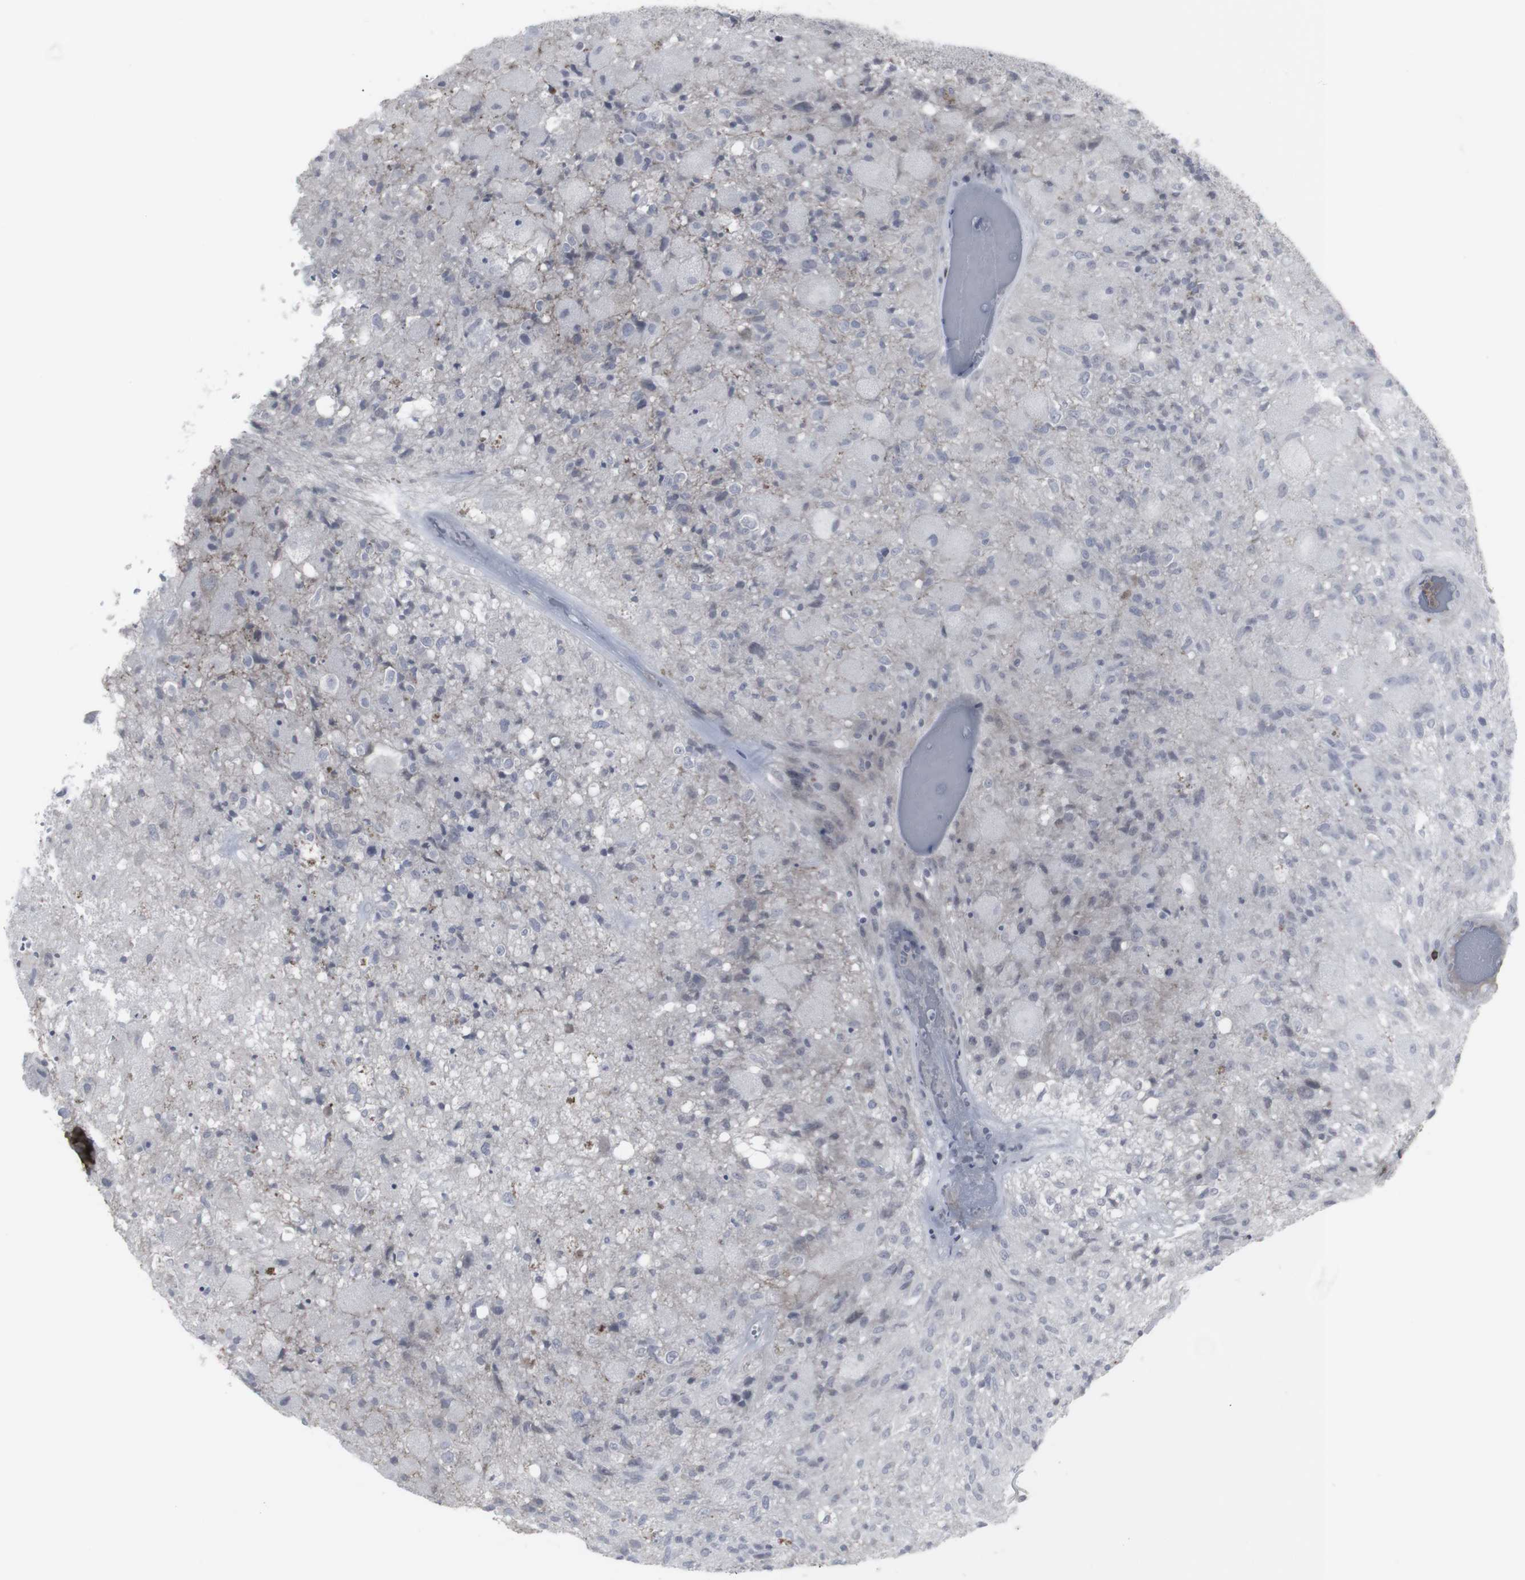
{"staining": {"intensity": "negative", "quantity": "none", "location": "none"}, "tissue": "glioma", "cell_type": "Tumor cells", "image_type": "cancer", "snomed": [{"axis": "morphology", "description": "Normal tissue, NOS"}, {"axis": "morphology", "description": "Glioma, malignant, High grade"}, {"axis": "topography", "description": "Cerebral cortex"}], "caption": "This histopathology image is of glioma stained with IHC to label a protein in brown with the nuclei are counter-stained blue. There is no staining in tumor cells.", "gene": "APOBEC2", "patient": {"sex": "male", "age": 77}}